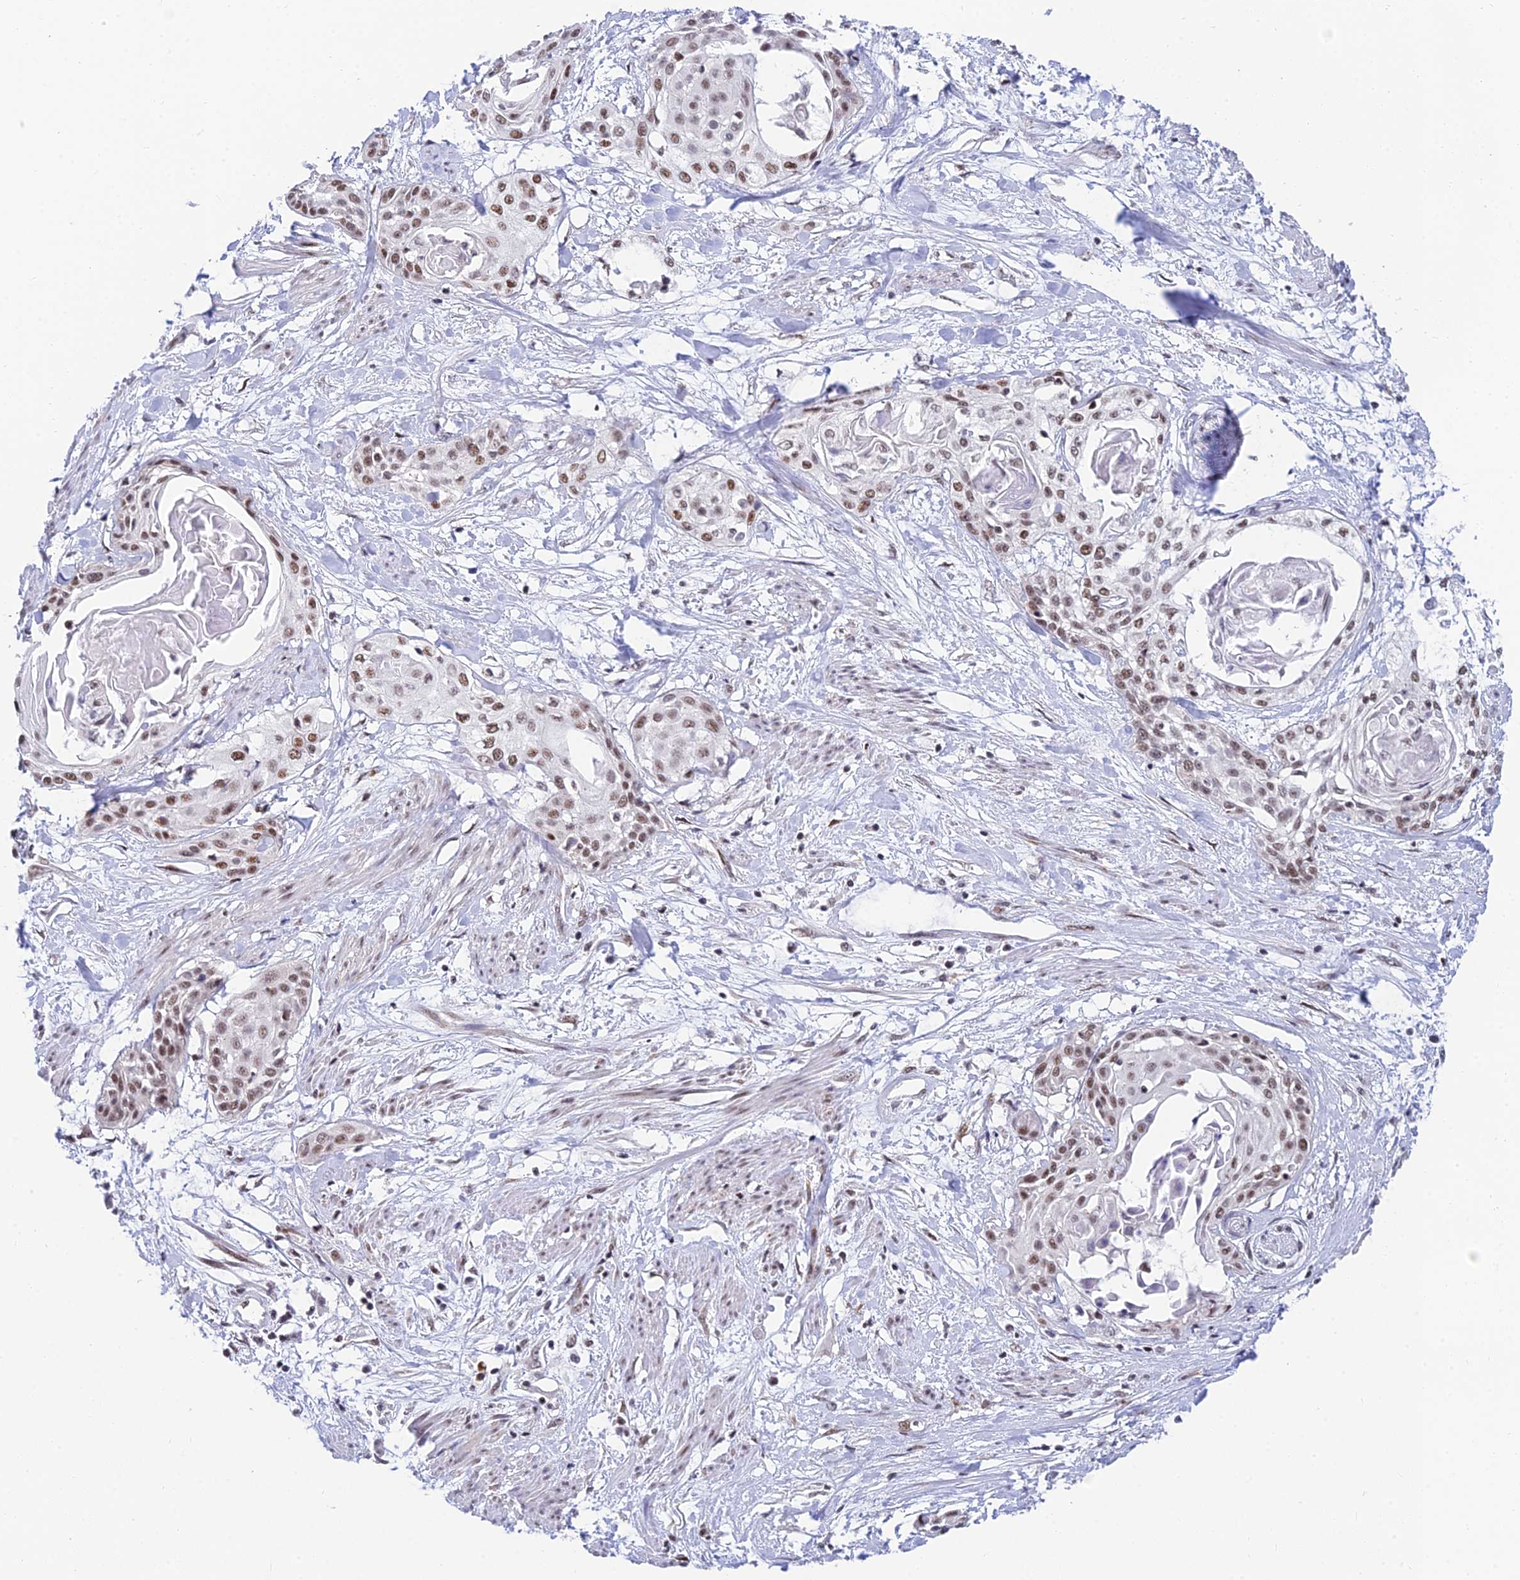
{"staining": {"intensity": "moderate", "quantity": ">75%", "location": "nuclear"}, "tissue": "cervical cancer", "cell_type": "Tumor cells", "image_type": "cancer", "snomed": [{"axis": "morphology", "description": "Squamous cell carcinoma, NOS"}, {"axis": "topography", "description": "Cervix"}], "caption": "A photomicrograph of squamous cell carcinoma (cervical) stained for a protein demonstrates moderate nuclear brown staining in tumor cells.", "gene": "USP22", "patient": {"sex": "female", "age": 57}}